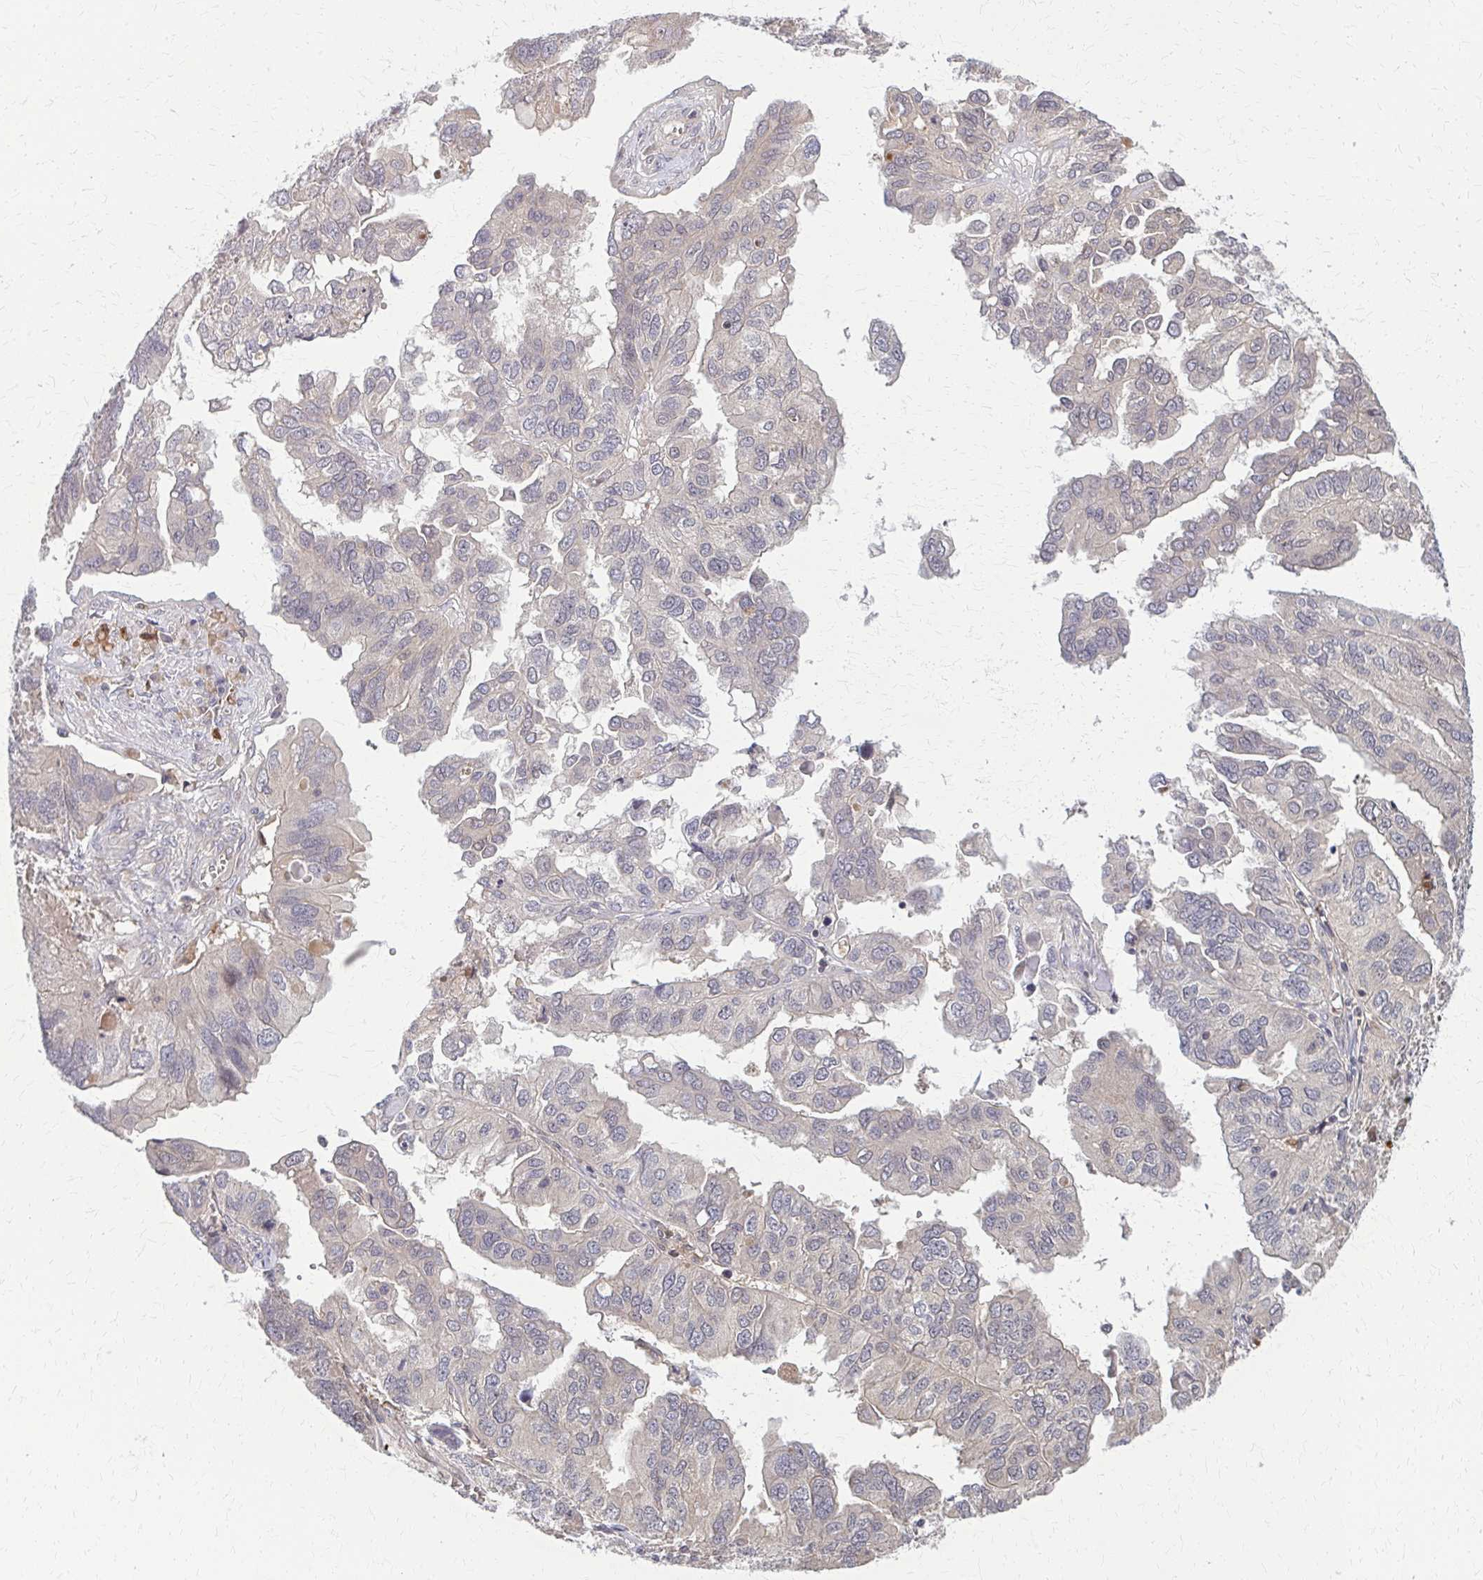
{"staining": {"intensity": "weak", "quantity": "<25%", "location": "cytoplasmic/membranous"}, "tissue": "ovarian cancer", "cell_type": "Tumor cells", "image_type": "cancer", "snomed": [{"axis": "morphology", "description": "Cystadenocarcinoma, serous, NOS"}, {"axis": "topography", "description": "Ovary"}], "caption": "A photomicrograph of ovarian cancer (serous cystadenocarcinoma) stained for a protein reveals no brown staining in tumor cells.", "gene": "DBI", "patient": {"sex": "female", "age": 79}}